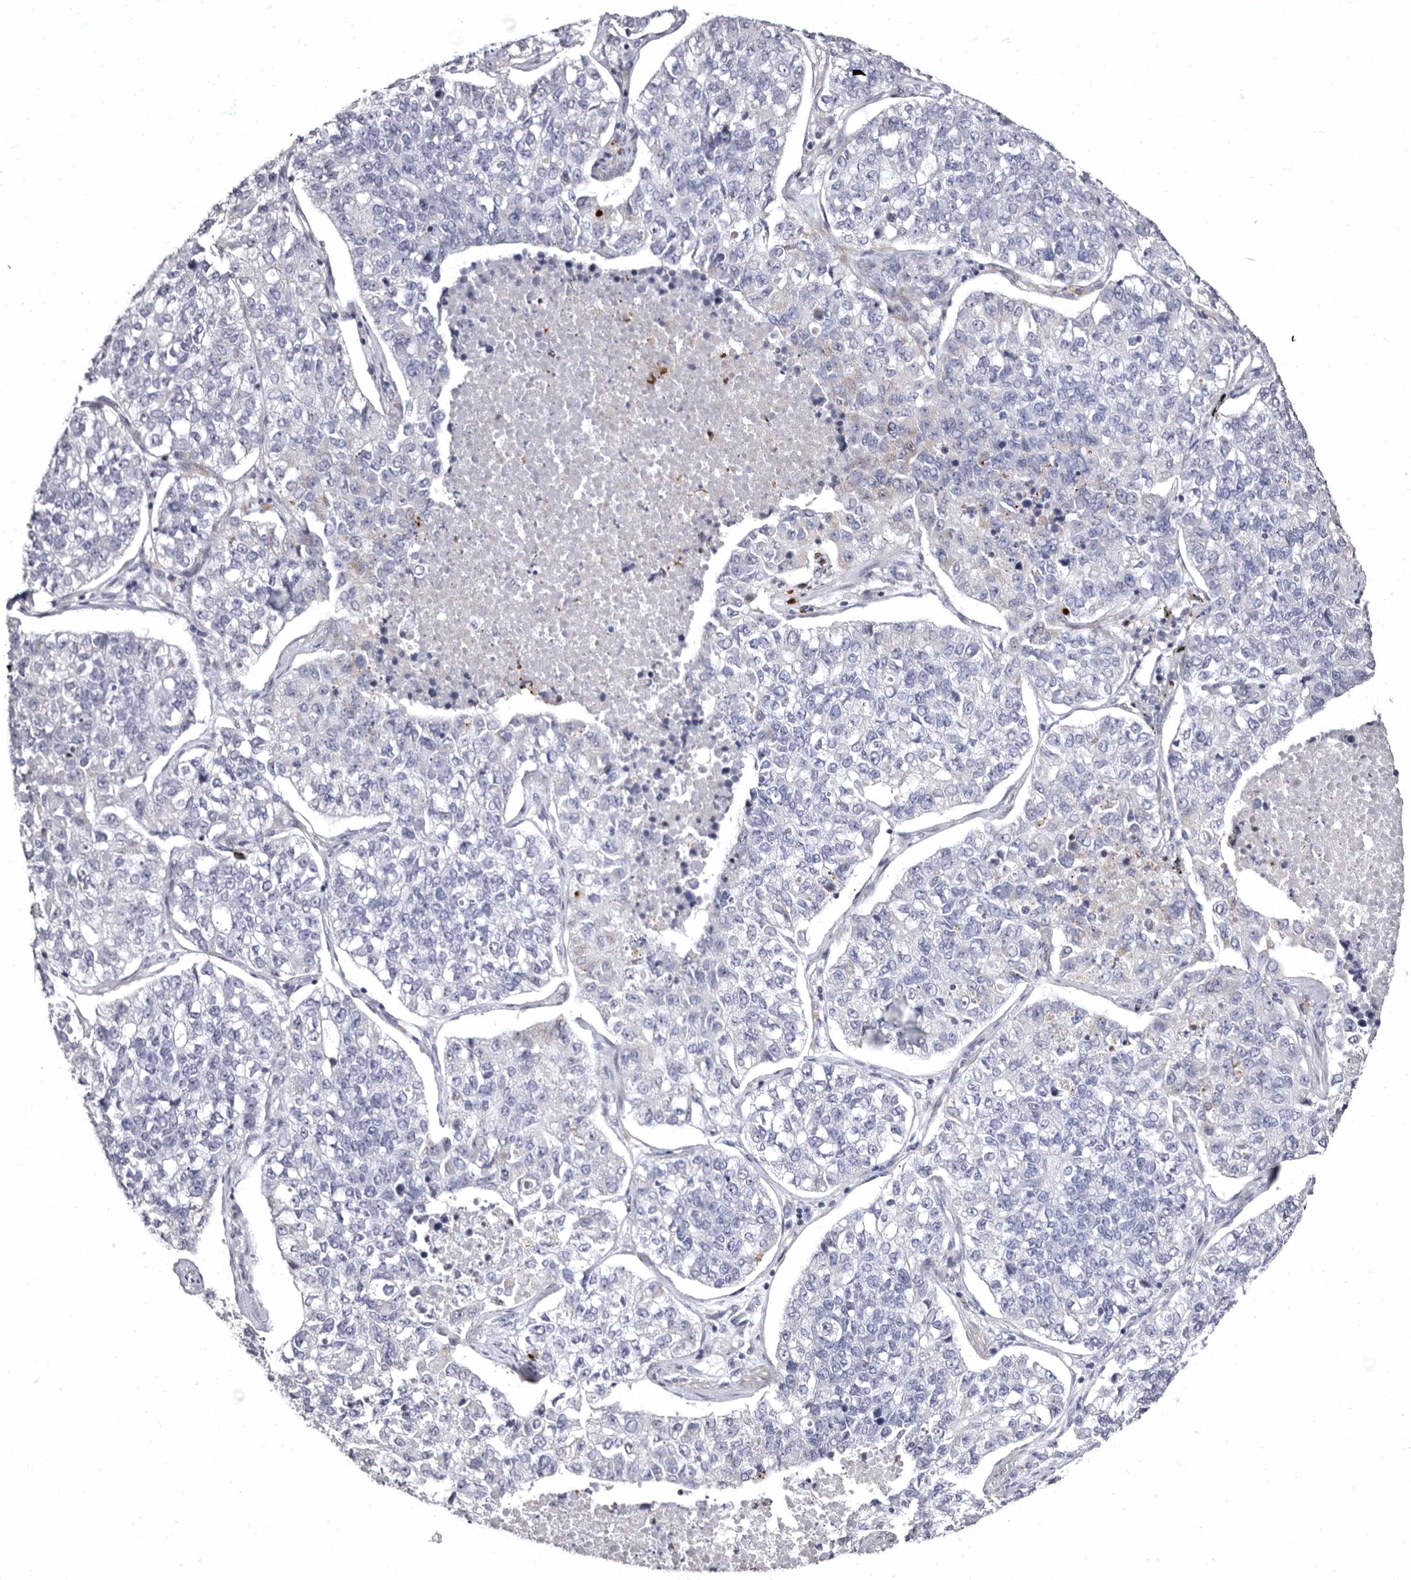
{"staining": {"intensity": "negative", "quantity": "none", "location": "none"}, "tissue": "lung cancer", "cell_type": "Tumor cells", "image_type": "cancer", "snomed": [{"axis": "morphology", "description": "Adenocarcinoma, NOS"}, {"axis": "topography", "description": "Lung"}], "caption": "Immunohistochemical staining of lung cancer (adenocarcinoma) shows no significant expression in tumor cells.", "gene": "AIDA", "patient": {"sex": "male", "age": 49}}